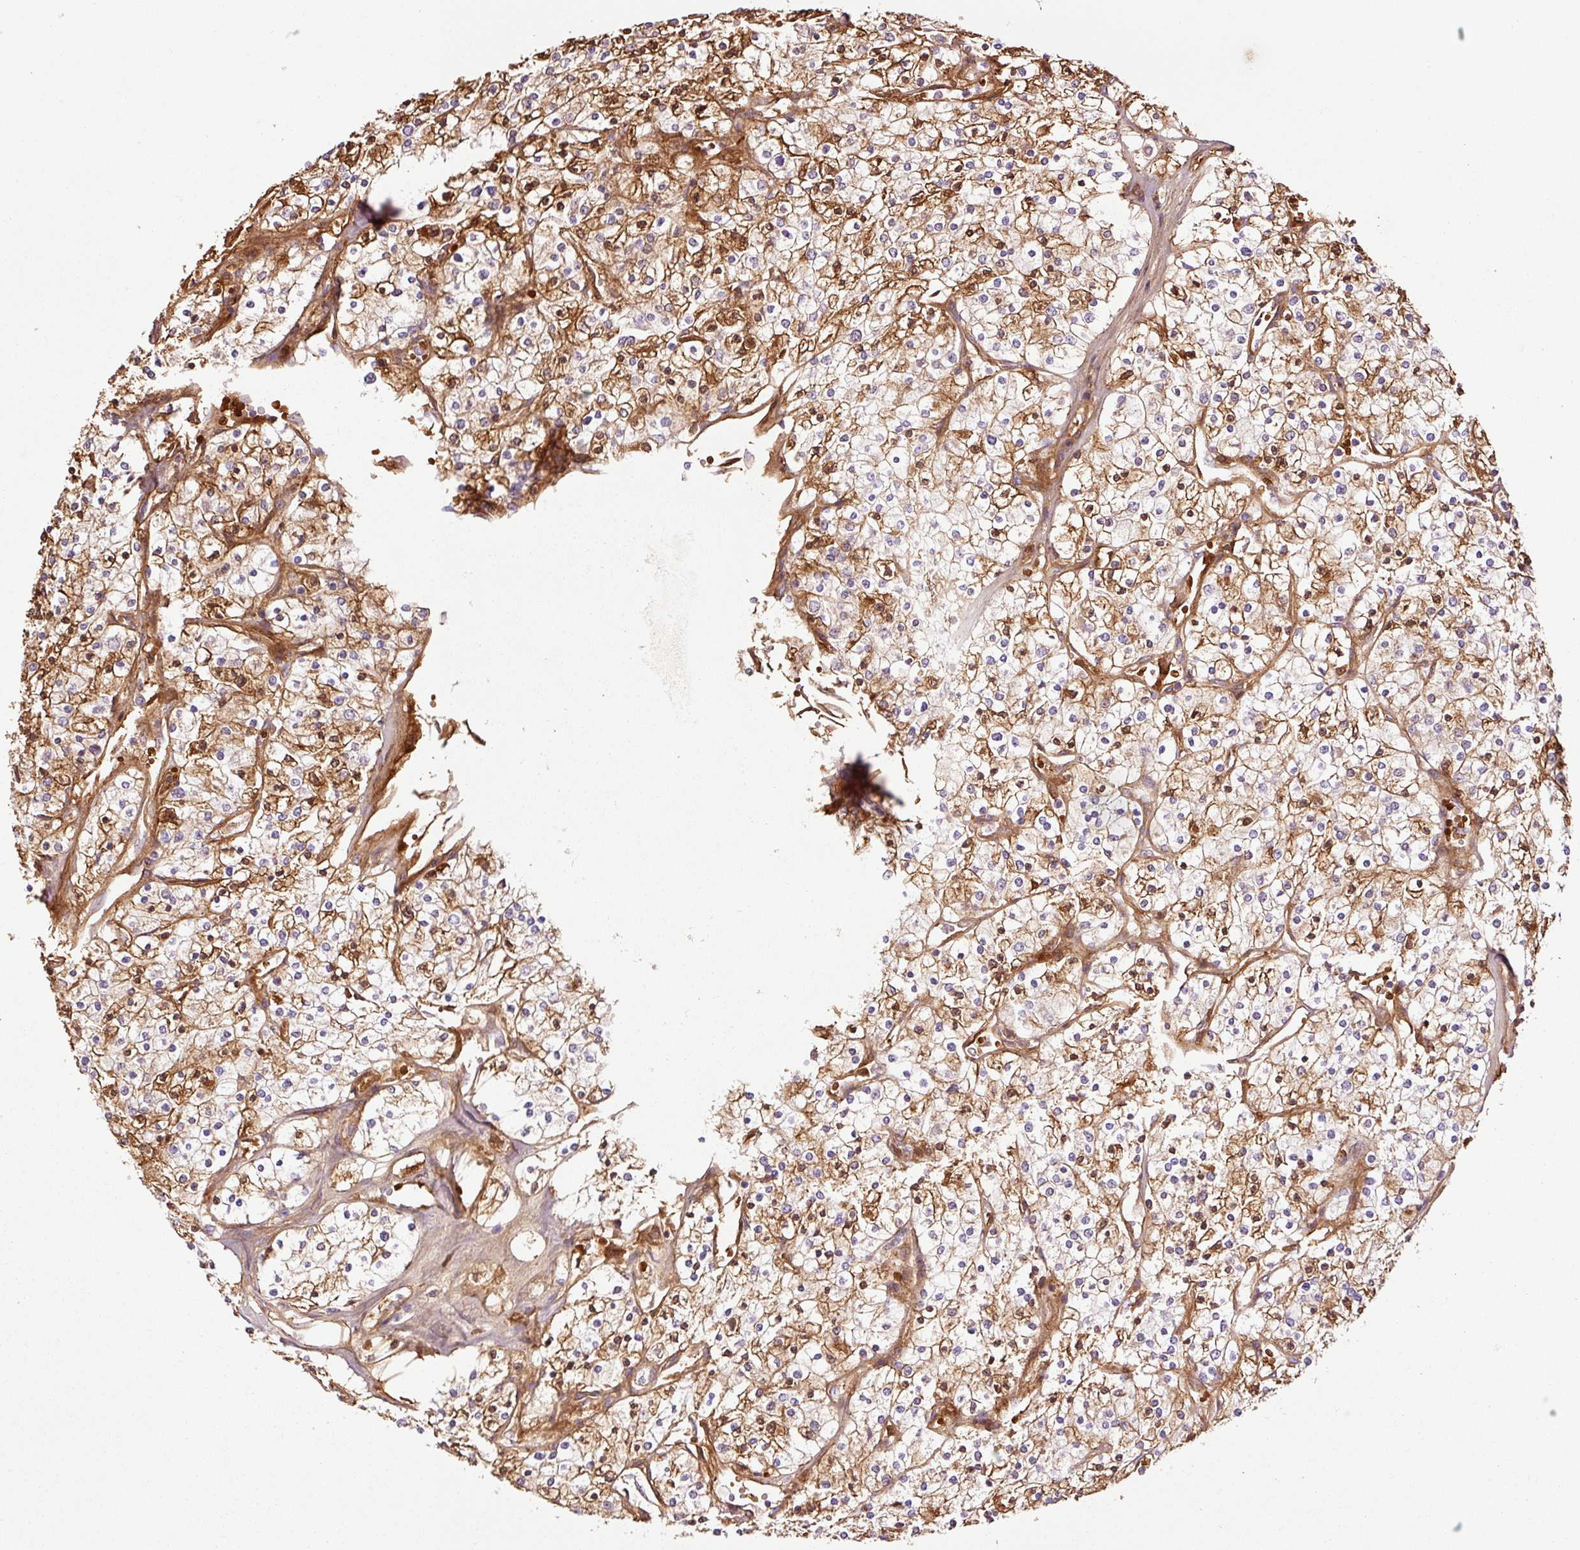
{"staining": {"intensity": "moderate", "quantity": ">75%", "location": "cytoplasmic/membranous,nuclear"}, "tissue": "renal cancer", "cell_type": "Tumor cells", "image_type": "cancer", "snomed": [{"axis": "morphology", "description": "Adenocarcinoma, NOS"}, {"axis": "topography", "description": "Kidney"}], "caption": "Renal adenocarcinoma tissue displays moderate cytoplasmic/membranous and nuclear positivity in approximately >75% of tumor cells, visualized by immunohistochemistry.", "gene": "NID2", "patient": {"sex": "male", "age": 80}}